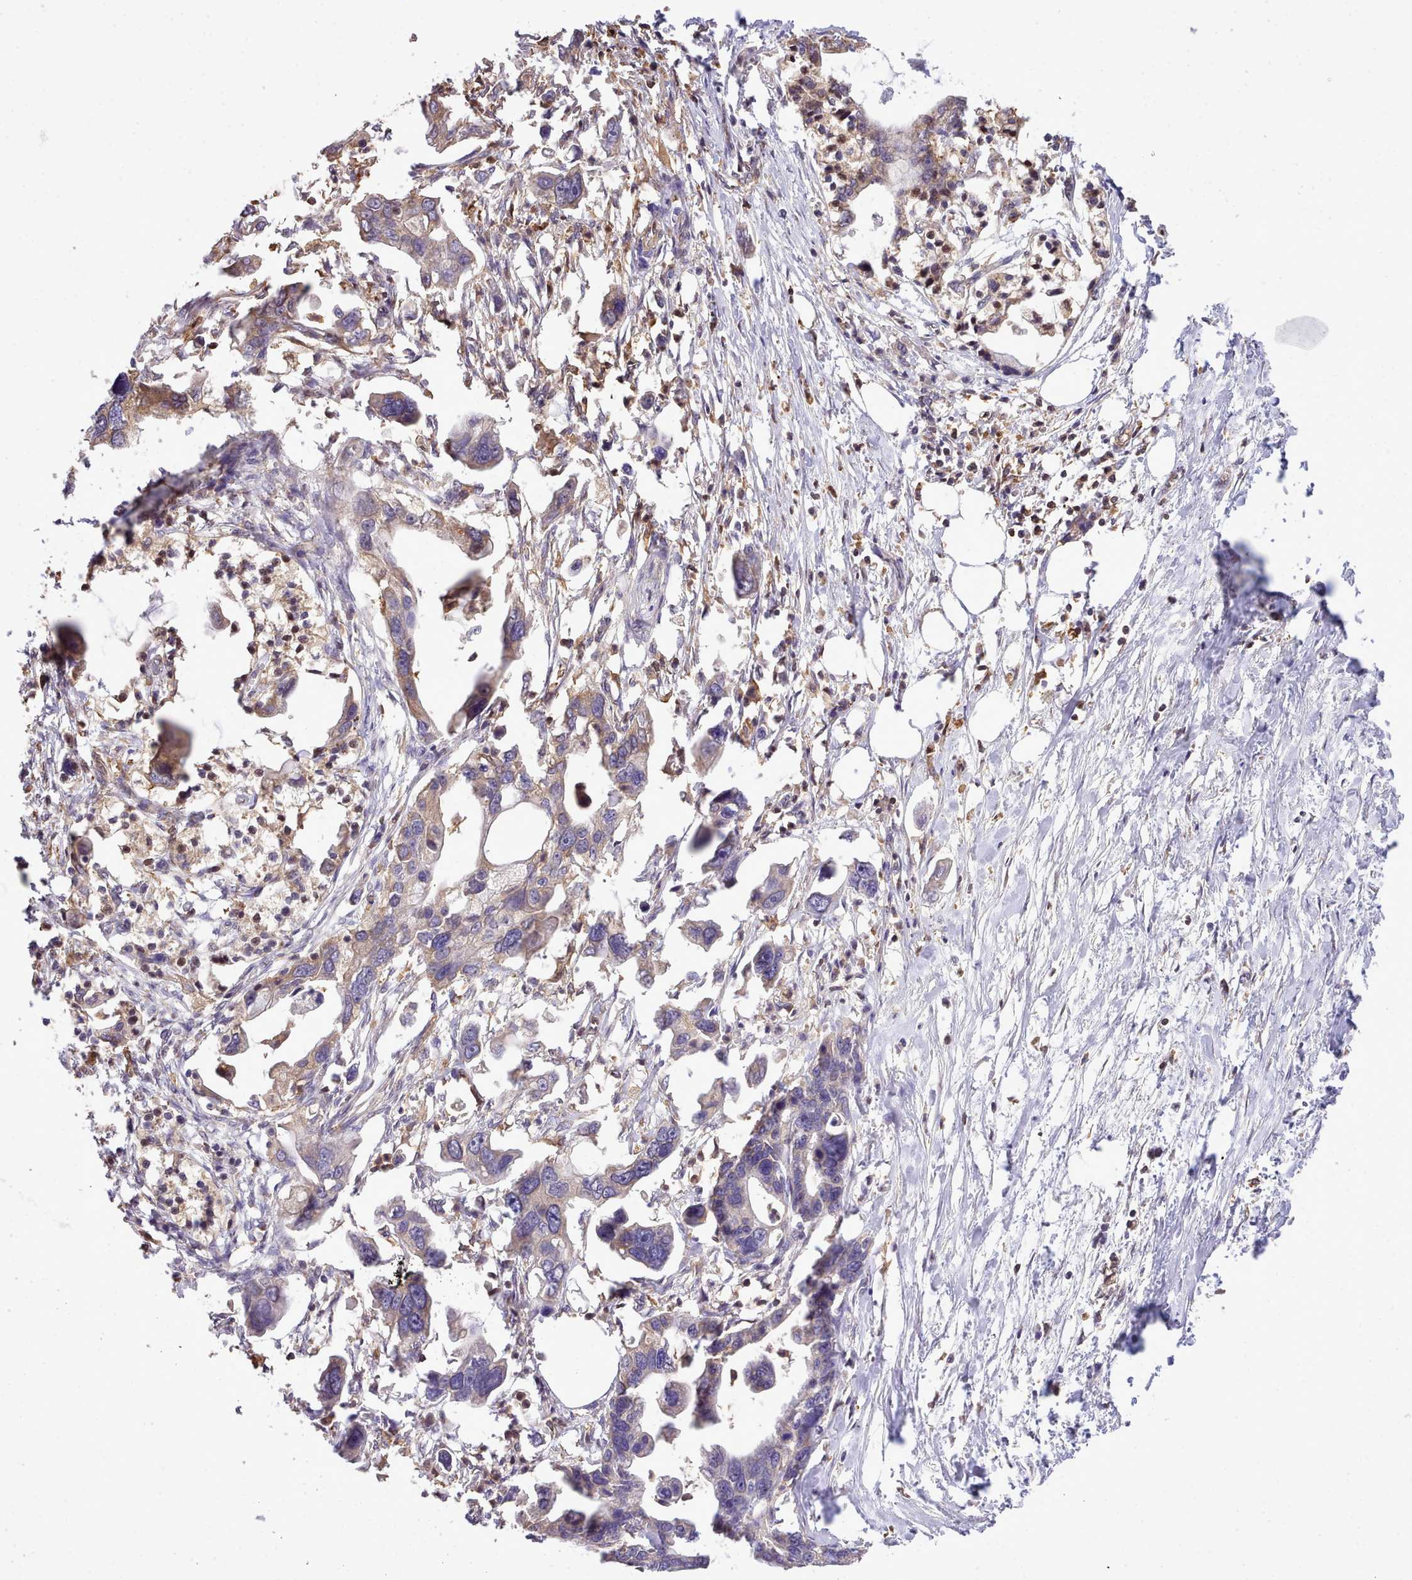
{"staining": {"intensity": "weak", "quantity": "<25%", "location": "cytoplasmic/membranous"}, "tissue": "pancreatic cancer", "cell_type": "Tumor cells", "image_type": "cancer", "snomed": [{"axis": "morphology", "description": "Adenocarcinoma, NOS"}, {"axis": "topography", "description": "Pancreas"}], "caption": "High power microscopy histopathology image of an immunohistochemistry histopathology image of adenocarcinoma (pancreatic), revealing no significant positivity in tumor cells.", "gene": "CAPZA1", "patient": {"sex": "female", "age": 83}}